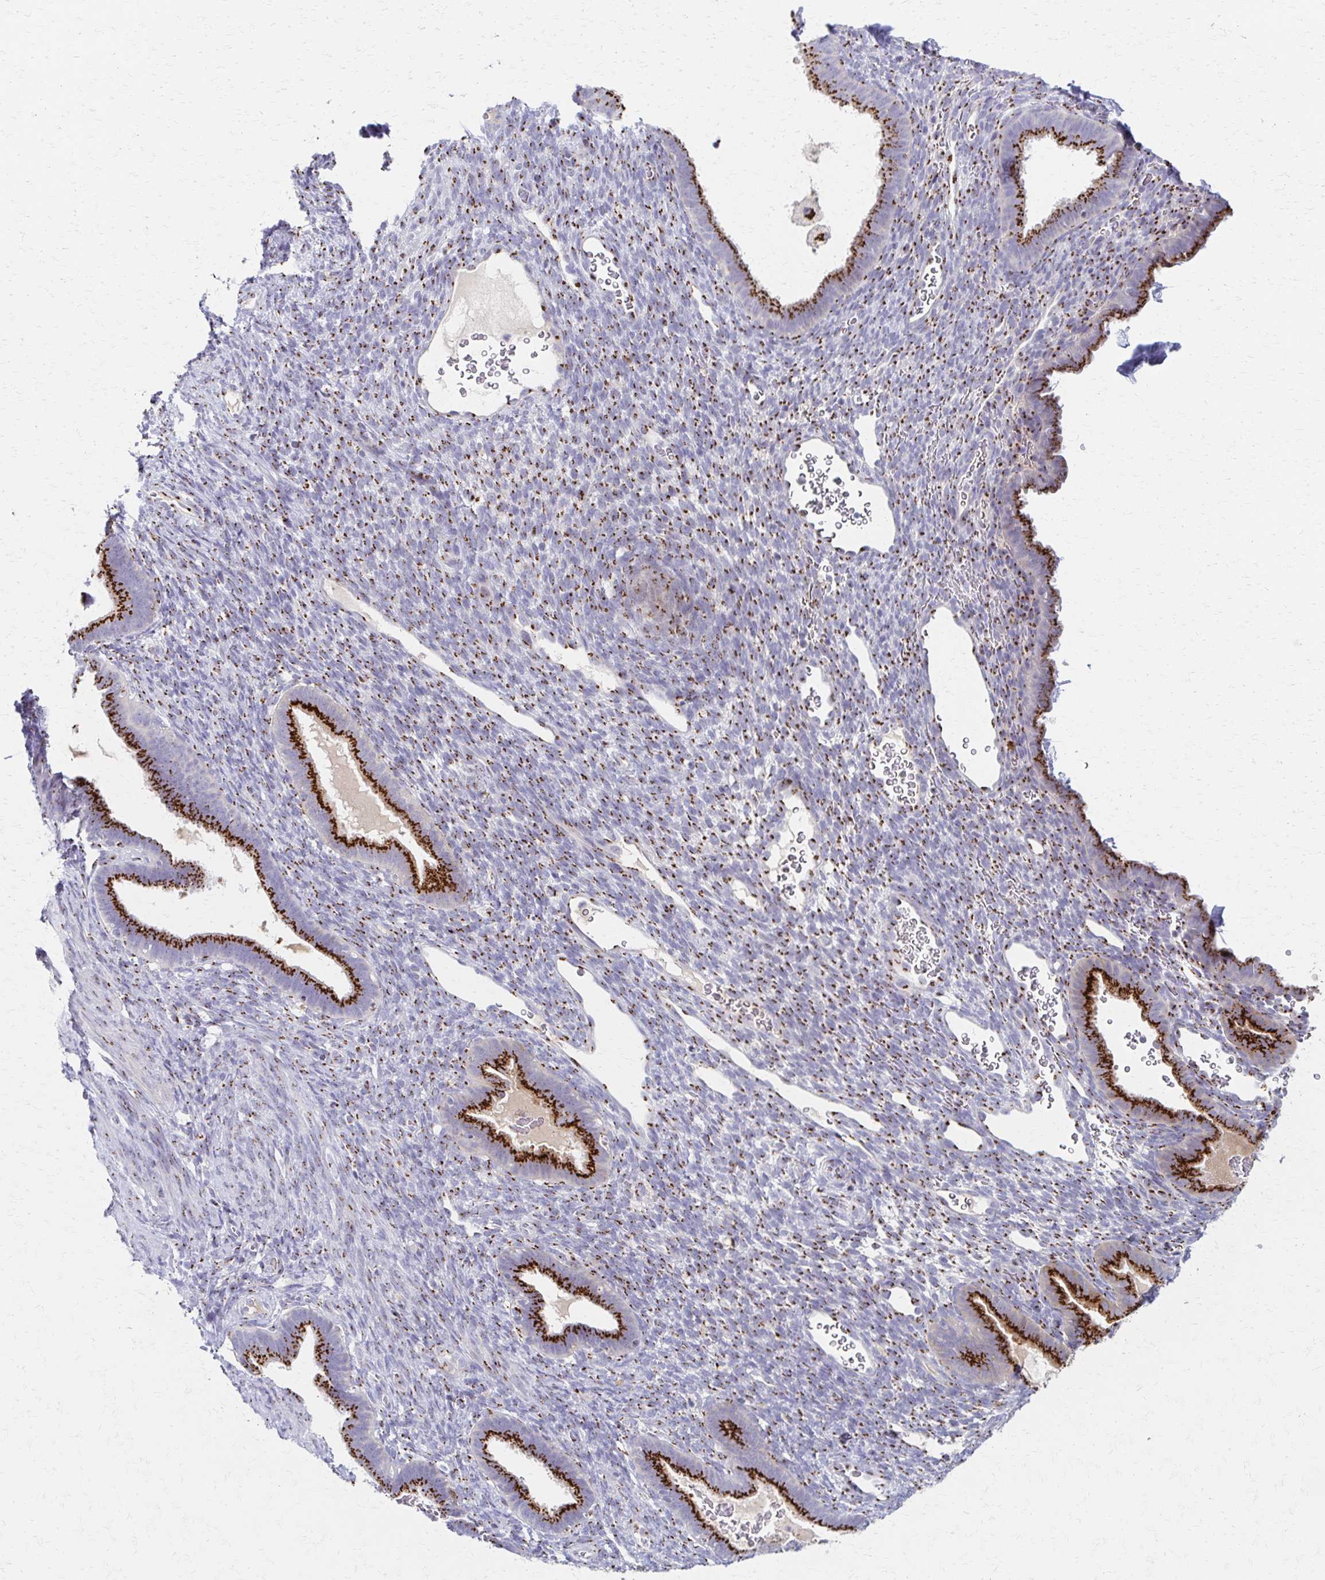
{"staining": {"intensity": "moderate", "quantity": "25%-75%", "location": "cytoplasmic/membranous"}, "tissue": "endometrium", "cell_type": "Cells in endometrial stroma", "image_type": "normal", "snomed": [{"axis": "morphology", "description": "Normal tissue, NOS"}, {"axis": "topography", "description": "Endometrium"}], "caption": "This is an image of IHC staining of normal endometrium, which shows moderate staining in the cytoplasmic/membranous of cells in endometrial stroma.", "gene": "ENSG00000254692", "patient": {"sex": "female", "age": 34}}